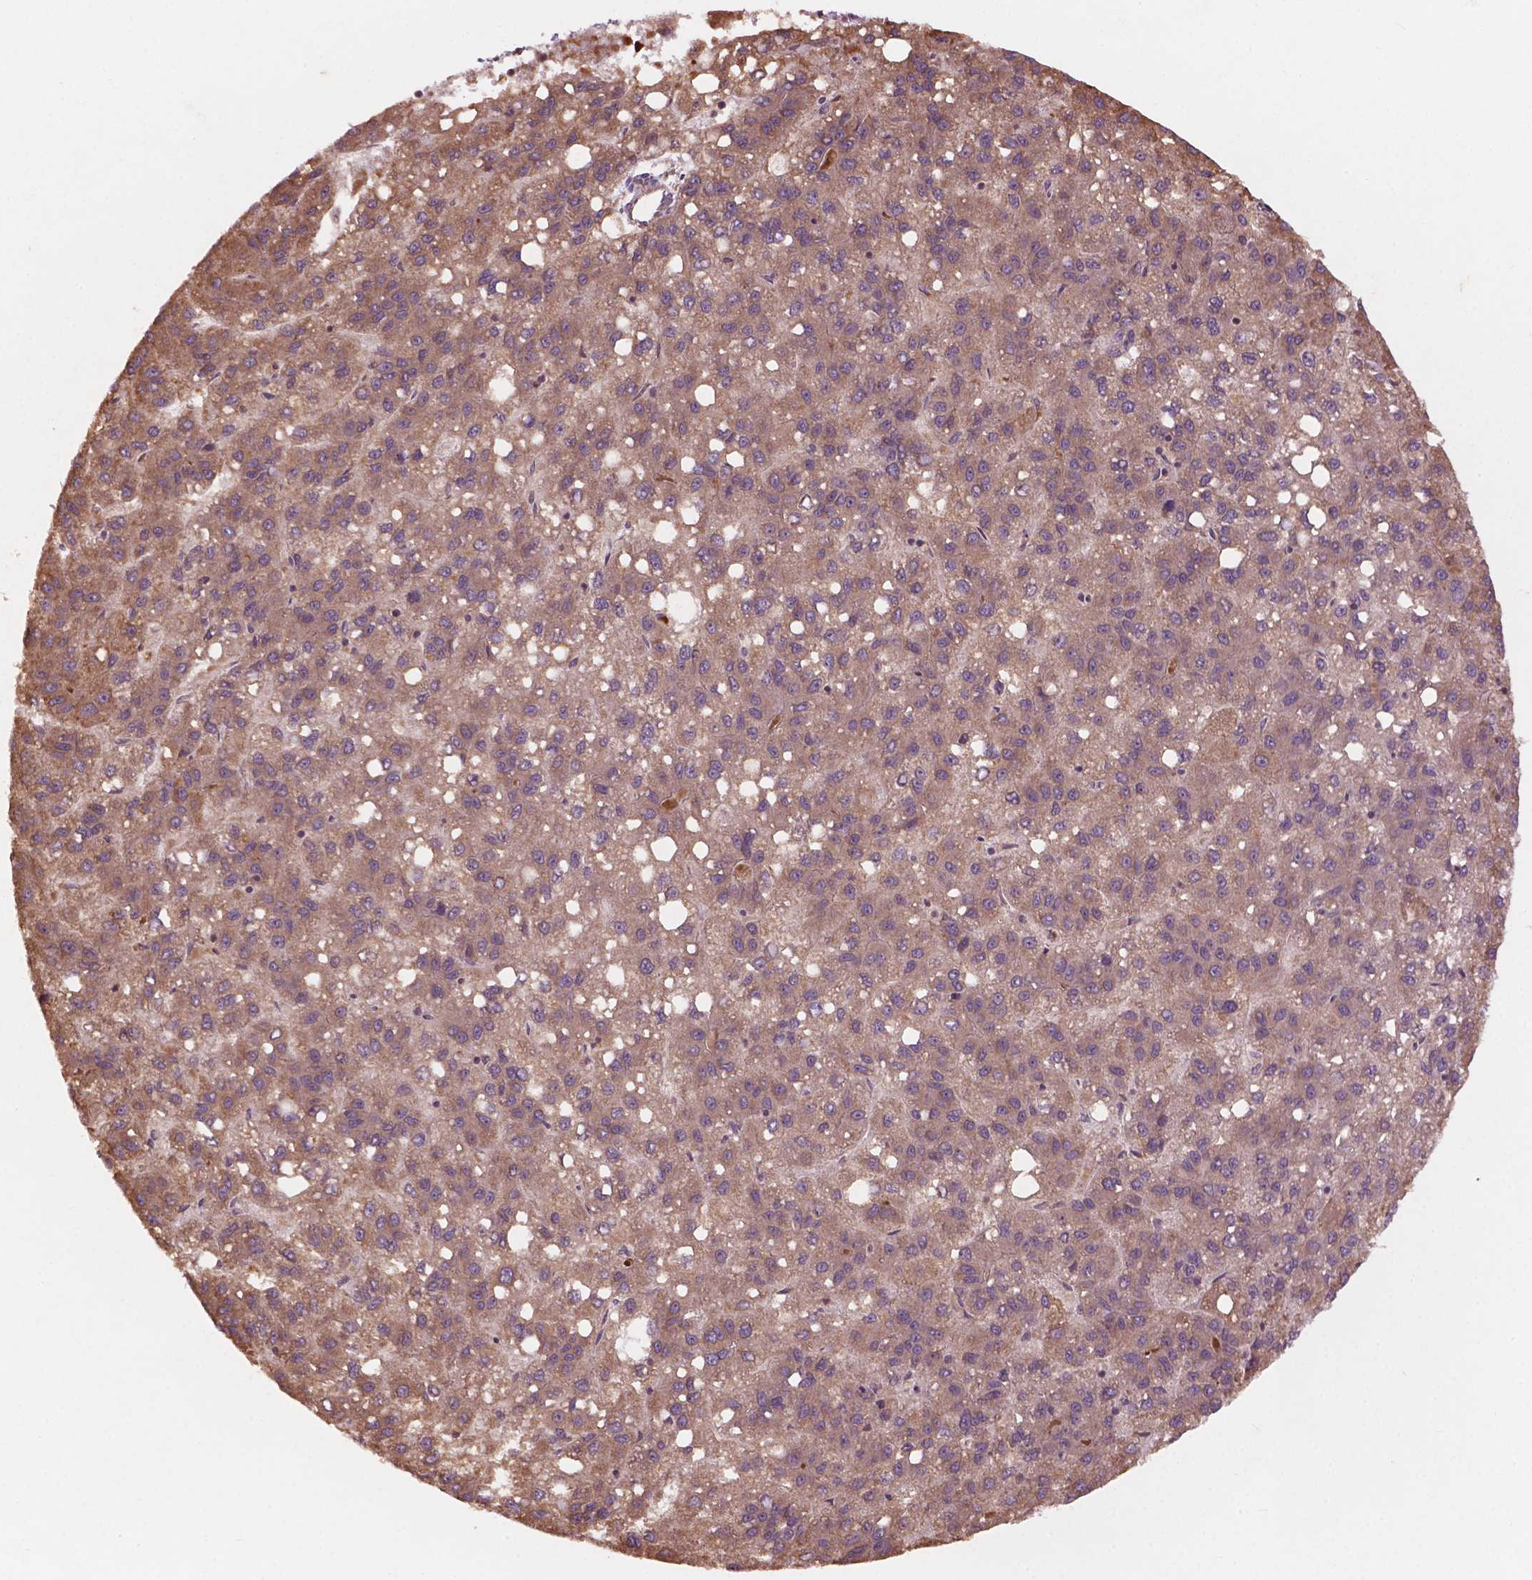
{"staining": {"intensity": "weak", "quantity": "25%-75%", "location": "cytoplasmic/membranous"}, "tissue": "liver cancer", "cell_type": "Tumor cells", "image_type": "cancer", "snomed": [{"axis": "morphology", "description": "Carcinoma, Hepatocellular, NOS"}, {"axis": "topography", "description": "Liver"}], "caption": "The immunohistochemical stain shows weak cytoplasmic/membranous staining in tumor cells of liver cancer (hepatocellular carcinoma) tissue.", "gene": "CDC42BPA", "patient": {"sex": "female", "age": 82}}